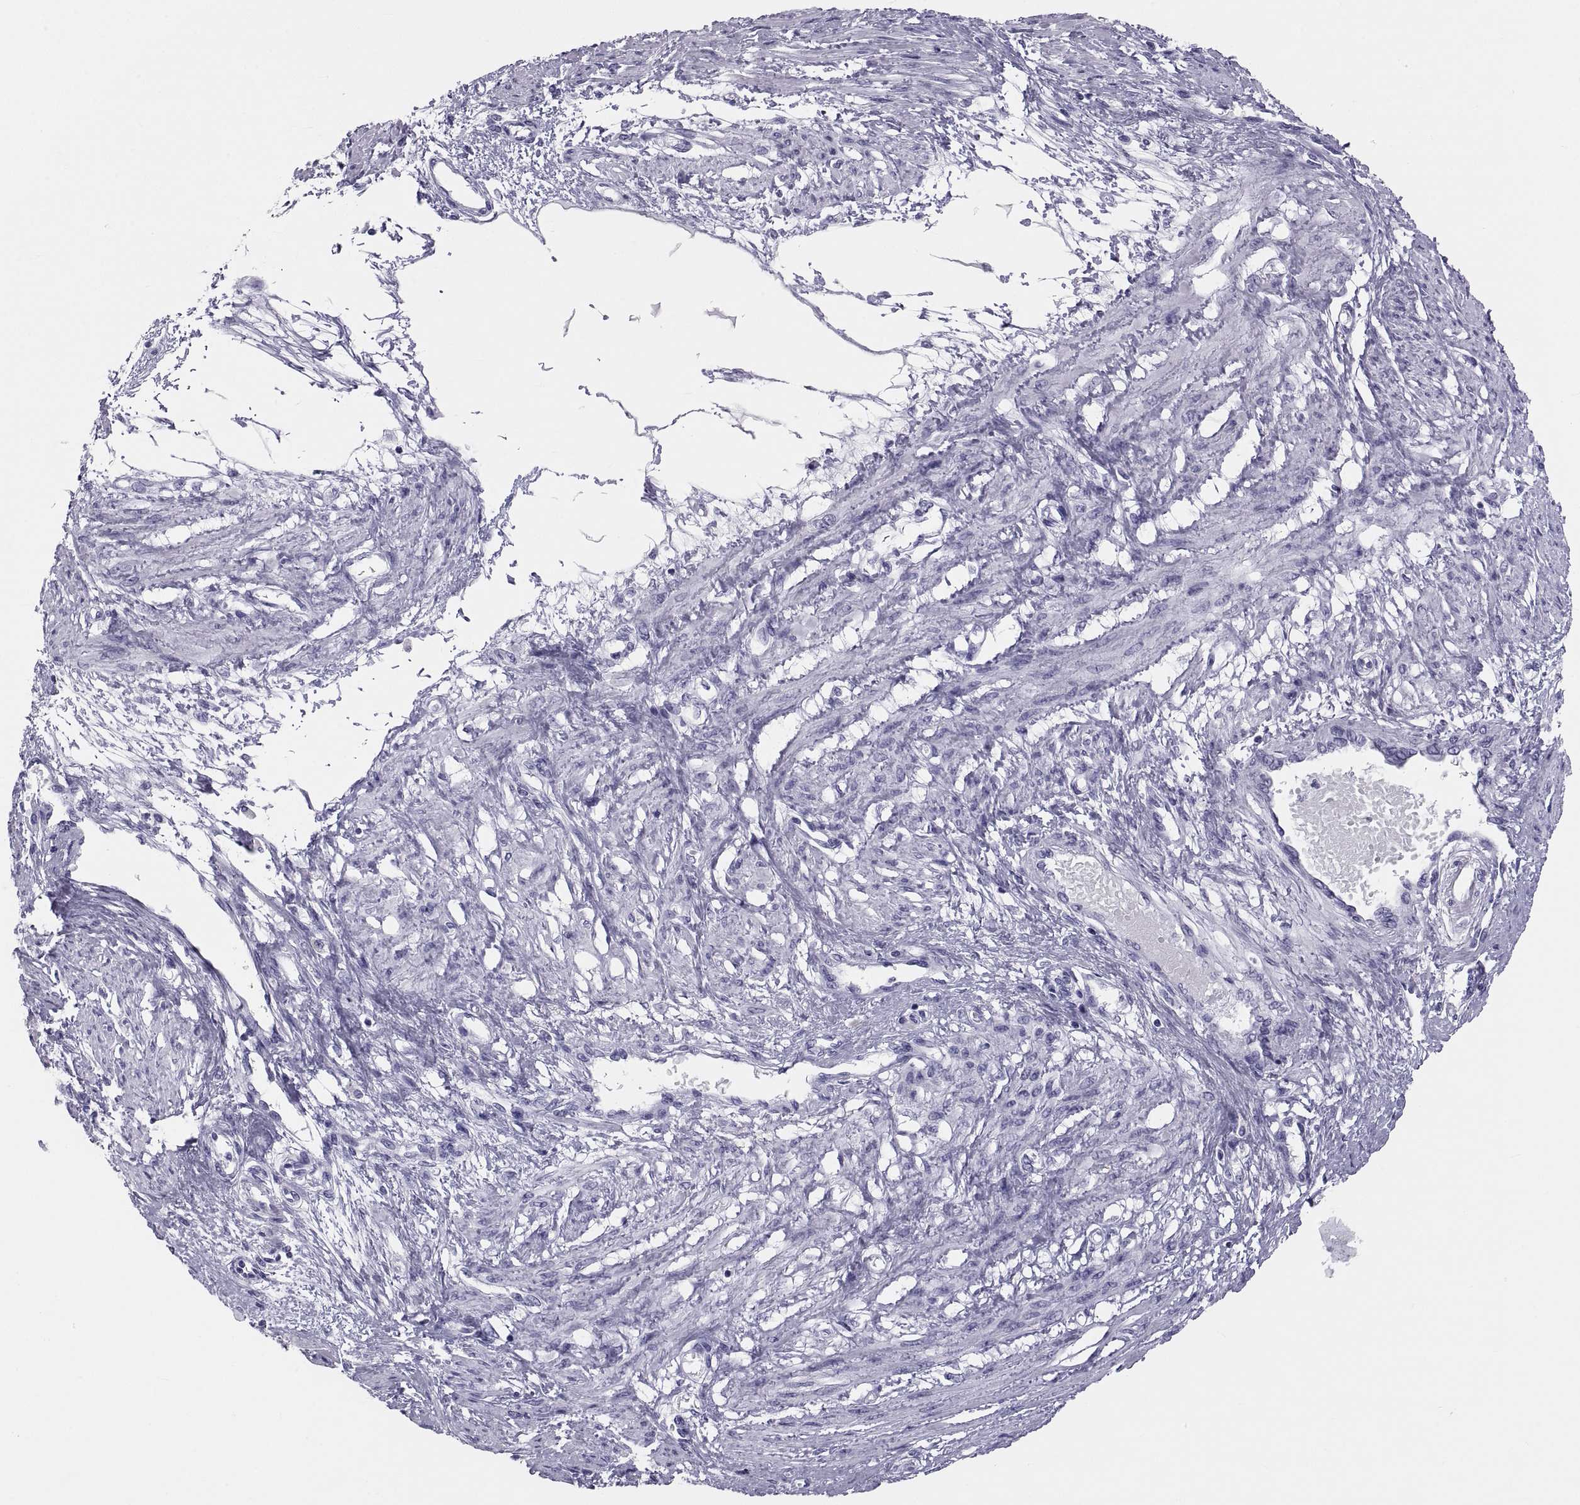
{"staining": {"intensity": "negative", "quantity": "none", "location": "none"}, "tissue": "smooth muscle", "cell_type": "Smooth muscle cells", "image_type": "normal", "snomed": [{"axis": "morphology", "description": "Normal tissue, NOS"}, {"axis": "topography", "description": "Smooth muscle"}, {"axis": "topography", "description": "Uterus"}], "caption": "Immunohistochemistry (IHC) of unremarkable smooth muscle displays no staining in smooth muscle cells.", "gene": "DEFB129", "patient": {"sex": "female", "age": 39}}